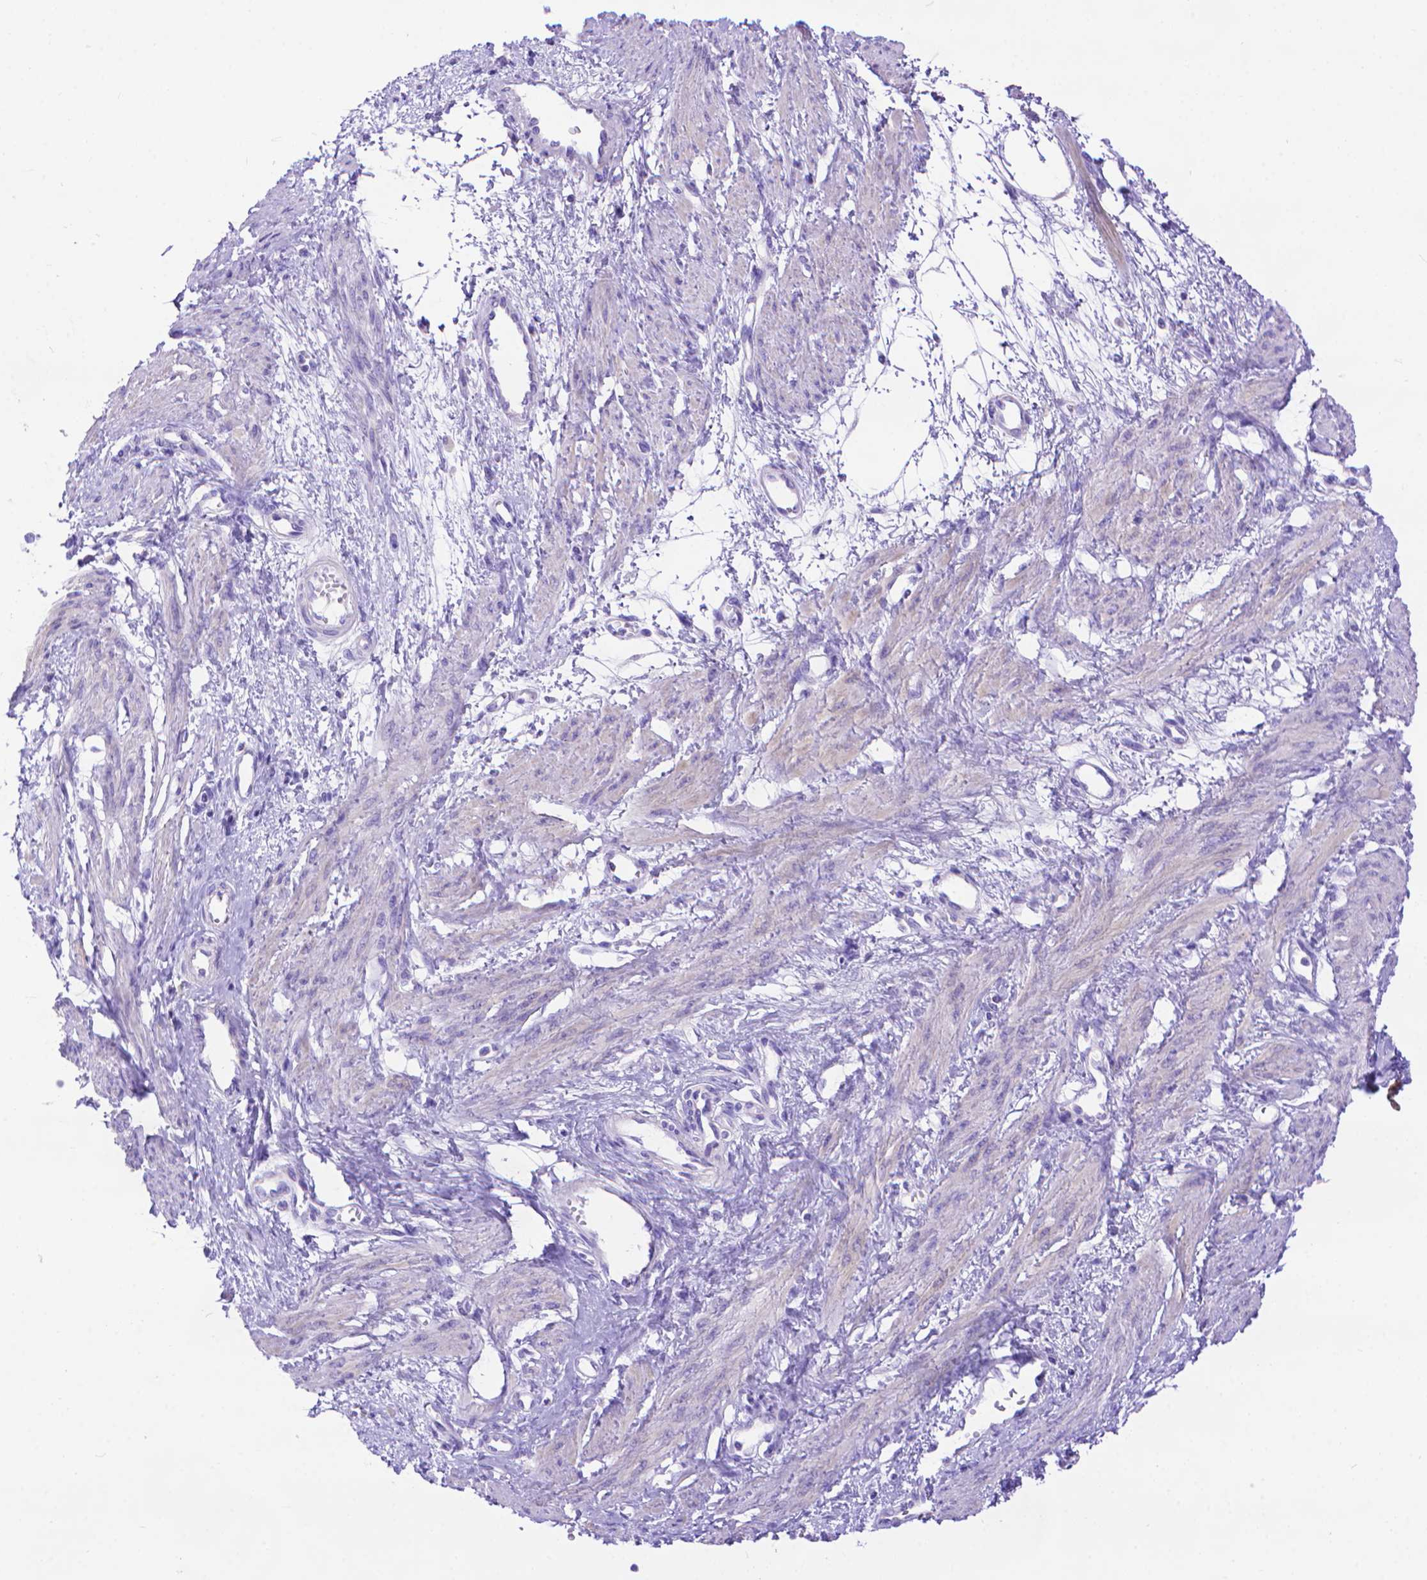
{"staining": {"intensity": "negative", "quantity": "none", "location": "none"}, "tissue": "smooth muscle", "cell_type": "Smooth muscle cells", "image_type": "normal", "snomed": [{"axis": "morphology", "description": "Normal tissue, NOS"}, {"axis": "topography", "description": "Smooth muscle"}, {"axis": "topography", "description": "Uterus"}], "caption": "DAB immunohistochemical staining of benign smooth muscle displays no significant positivity in smooth muscle cells.", "gene": "DHRS2", "patient": {"sex": "female", "age": 39}}